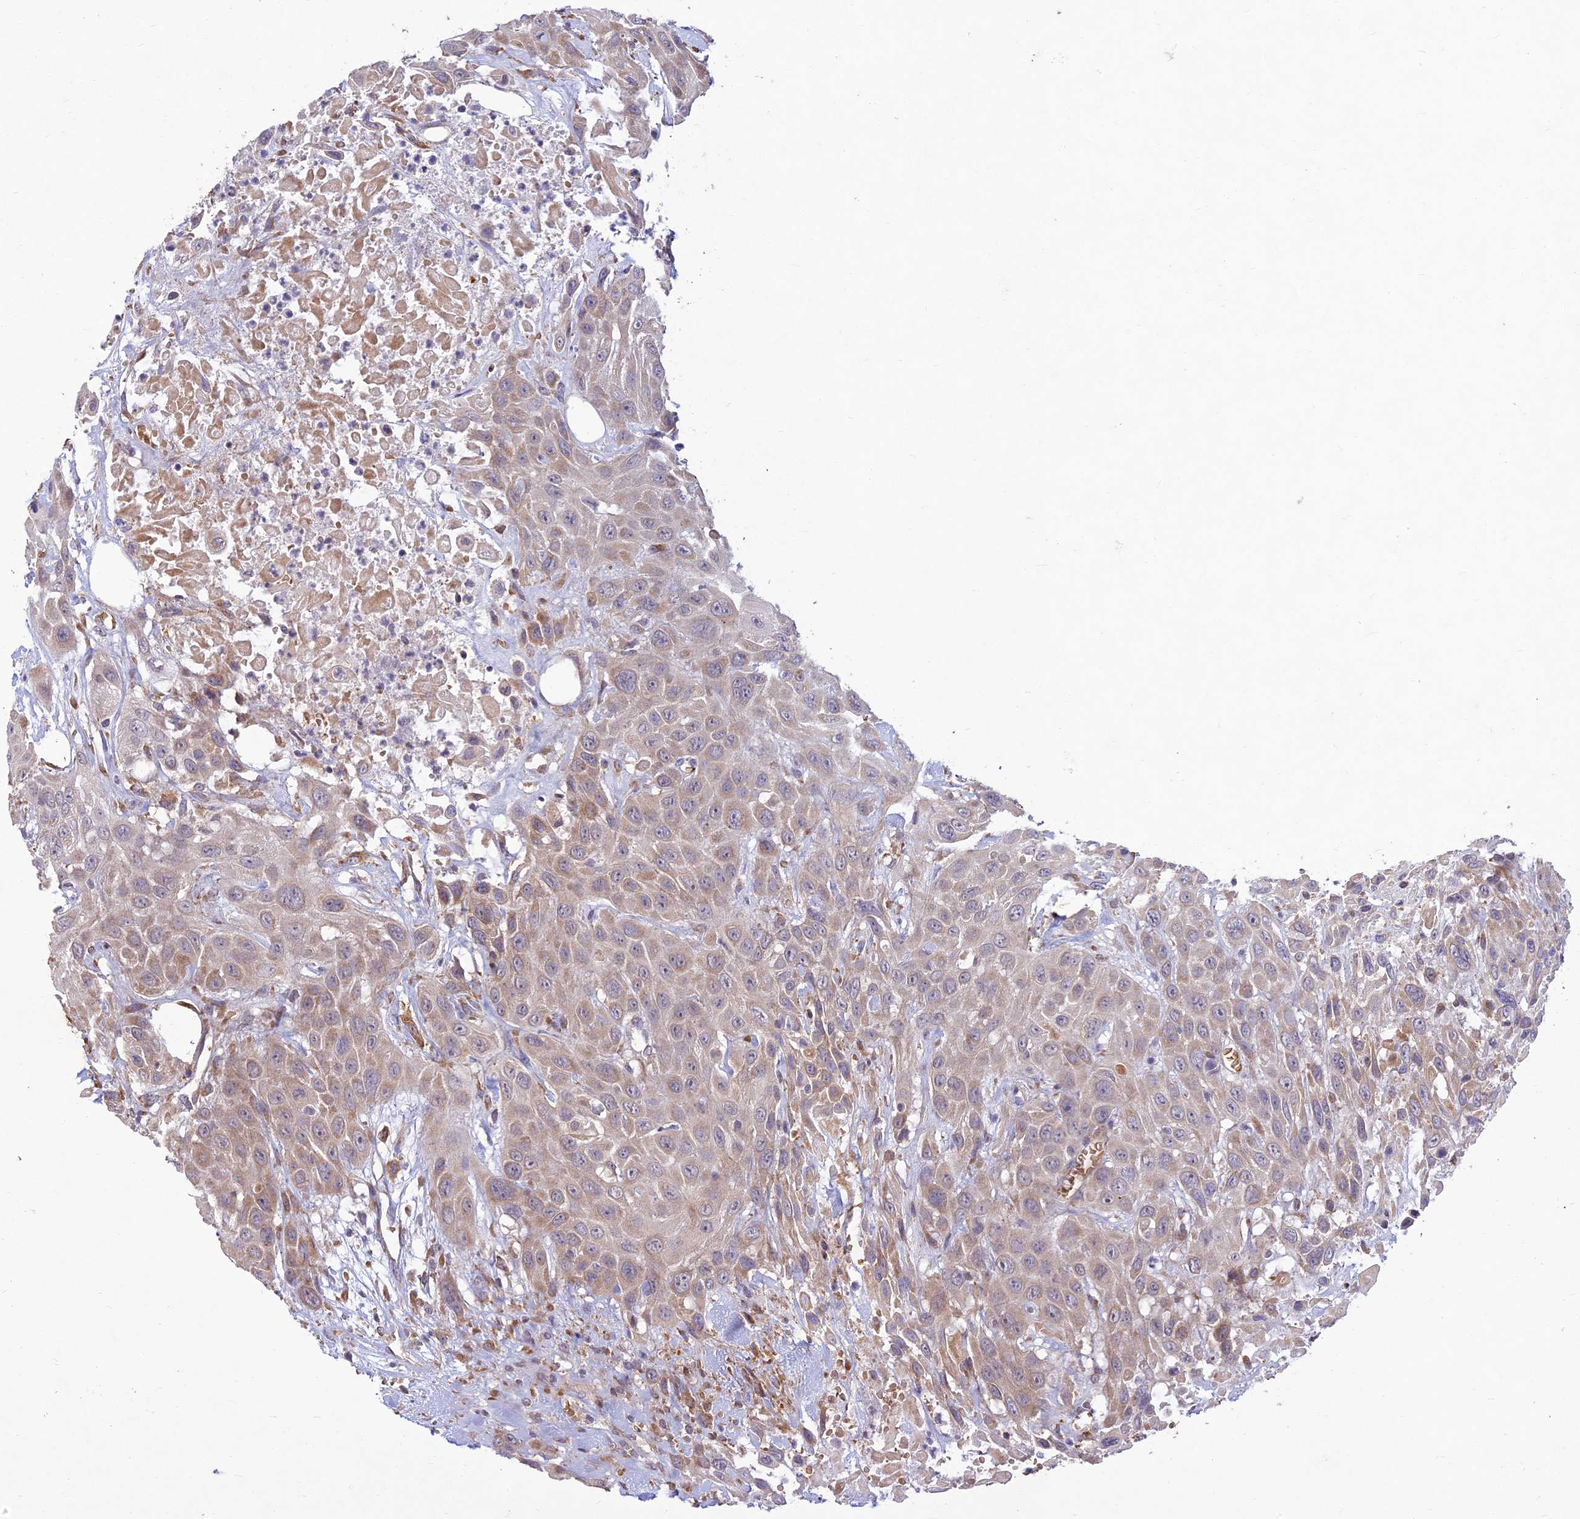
{"staining": {"intensity": "weak", "quantity": ">75%", "location": "cytoplasmic/membranous"}, "tissue": "head and neck cancer", "cell_type": "Tumor cells", "image_type": "cancer", "snomed": [{"axis": "morphology", "description": "Squamous cell carcinoma, NOS"}, {"axis": "topography", "description": "Head-Neck"}], "caption": "This photomicrograph displays immunohistochemistry (IHC) staining of human head and neck squamous cell carcinoma, with low weak cytoplasmic/membranous expression in about >75% of tumor cells.", "gene": "PPP1R11", "patient": {"sex": "male", "age": 81}}